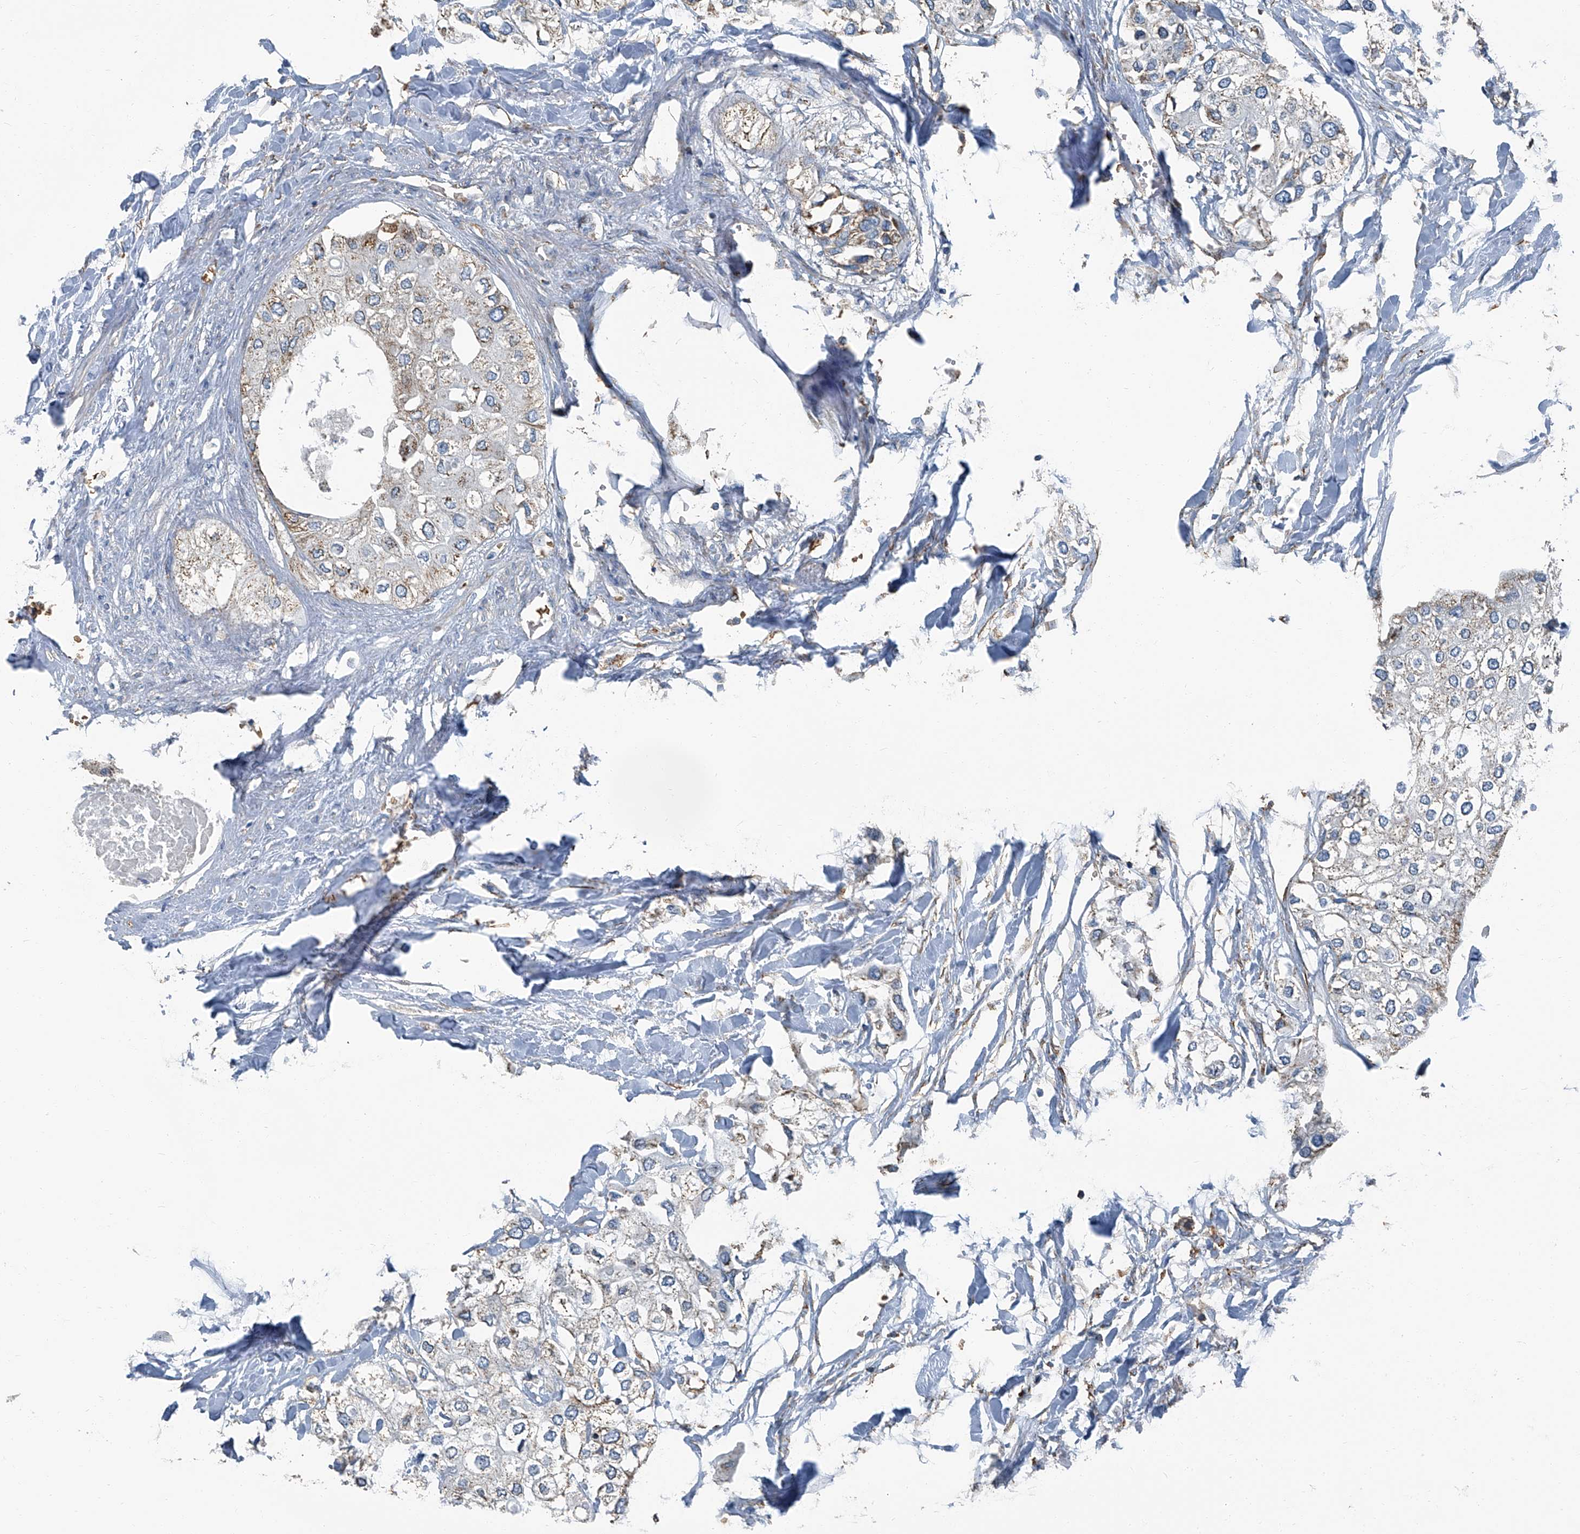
{"staining": {"intensity": "negative", "quantity": "none", "location": "none"}, "tissue": "urothelial cancer", "cell_type": "Tumor cells", "image_type": "cancer", "snomed": [{"axis": "morphology", "description": "Urothelial carcinoma, High grade"}, {"axis": "topography", "description": "Urinary bladder"}], "caption": "This is an immunohistochemistry (IHC) image of human urothelial cancer. There is no expression in tumor cells.", "gene": "SEPTIN7", "patient": {"sex": "male", "age": 64}}